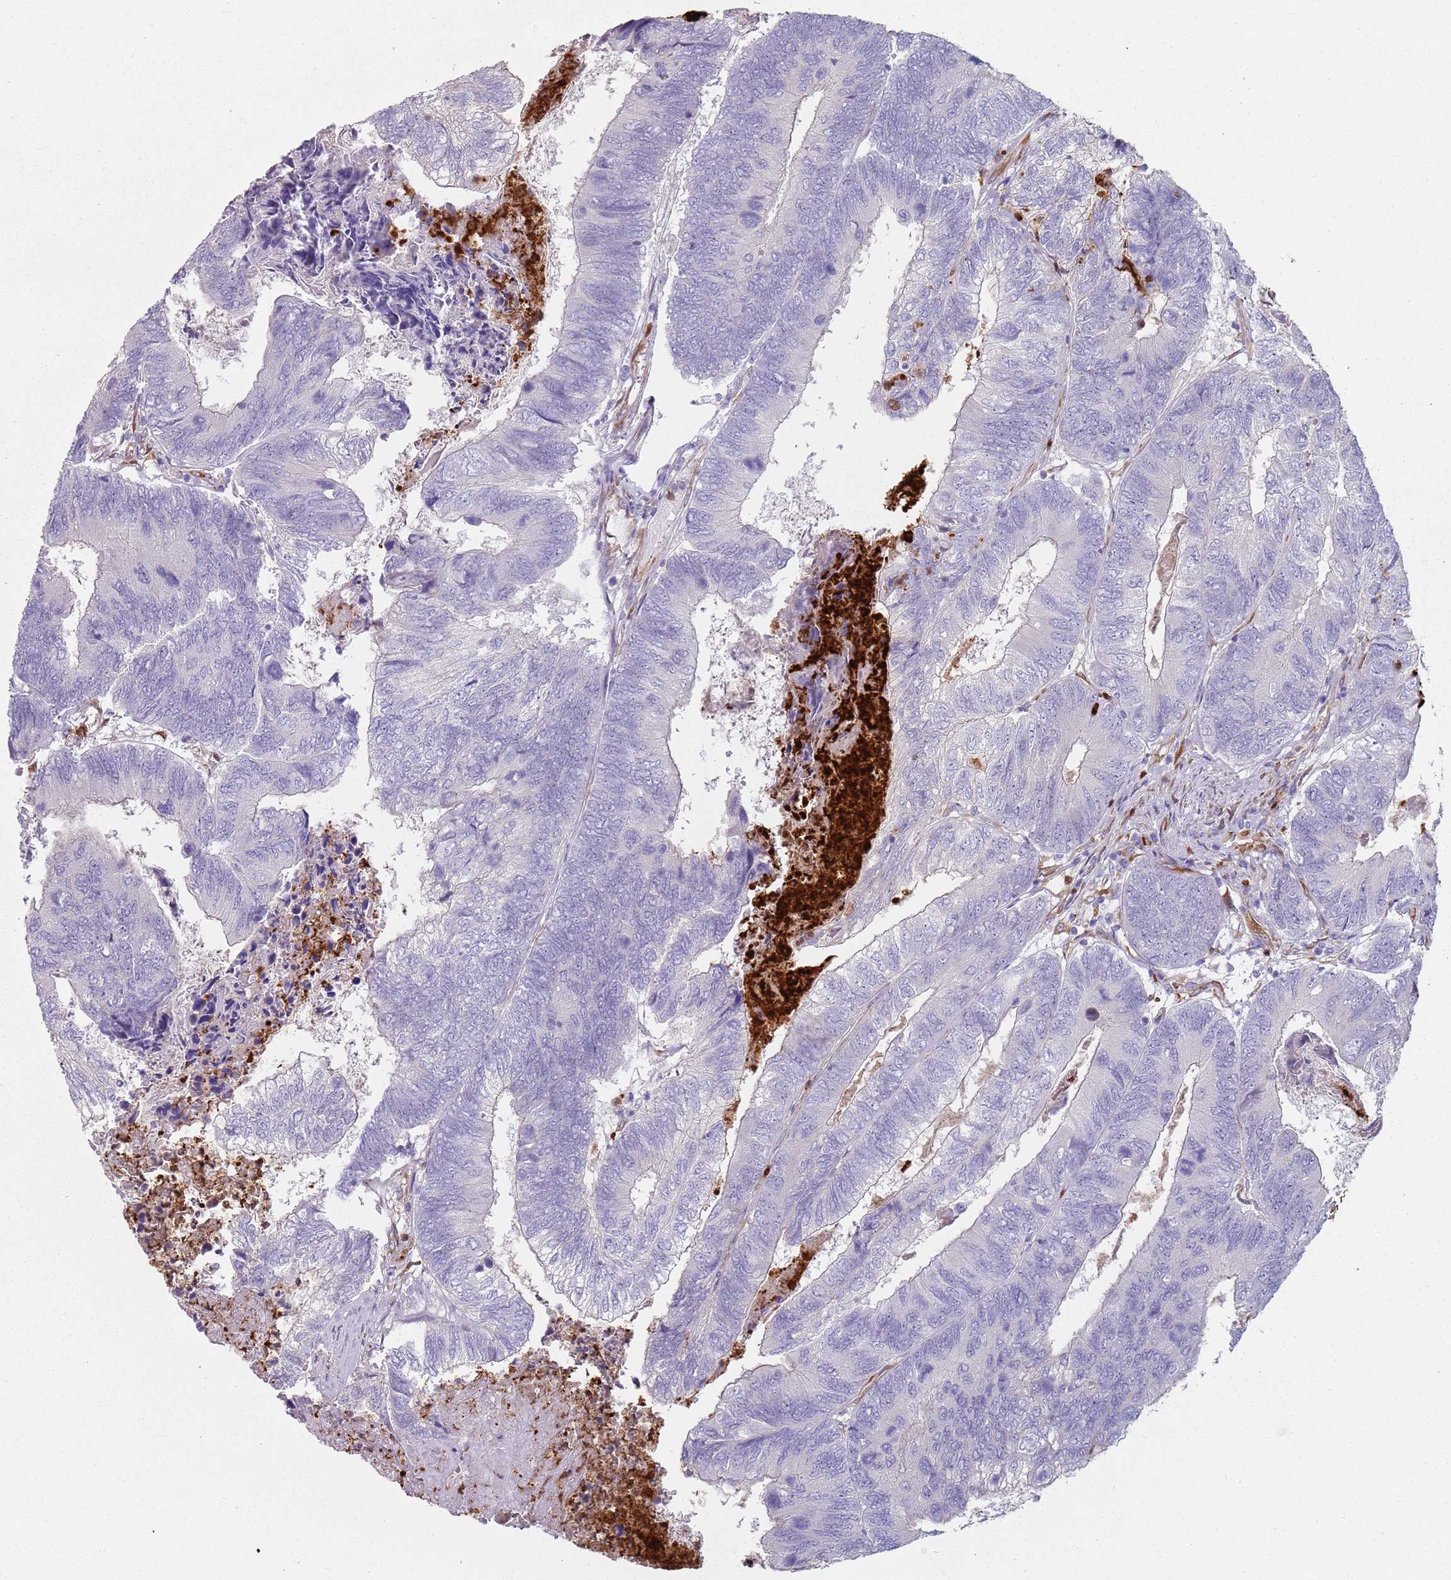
{"staining": {"intensity": "negative", "quantity": "none", "location": "none"}, "tissue": "colorectal cancer", "cell_type": "Tumor cells", "image_type": "cancer", "snomed": [{"axis": "morphology", "description": "Adenocarcinoma, NOS"}, {"axis": "topography", "description": "Colon"}], "caption": "A micrograph of adenocarcinoma (colorectal) stained for a protein demonstrates no brown staining in tumor cells. (Immunohistochemistry, brightfield microscopy, high magnification).", "gene": "PHLPP2", "patient": {"sex": "female", "age": 67}}